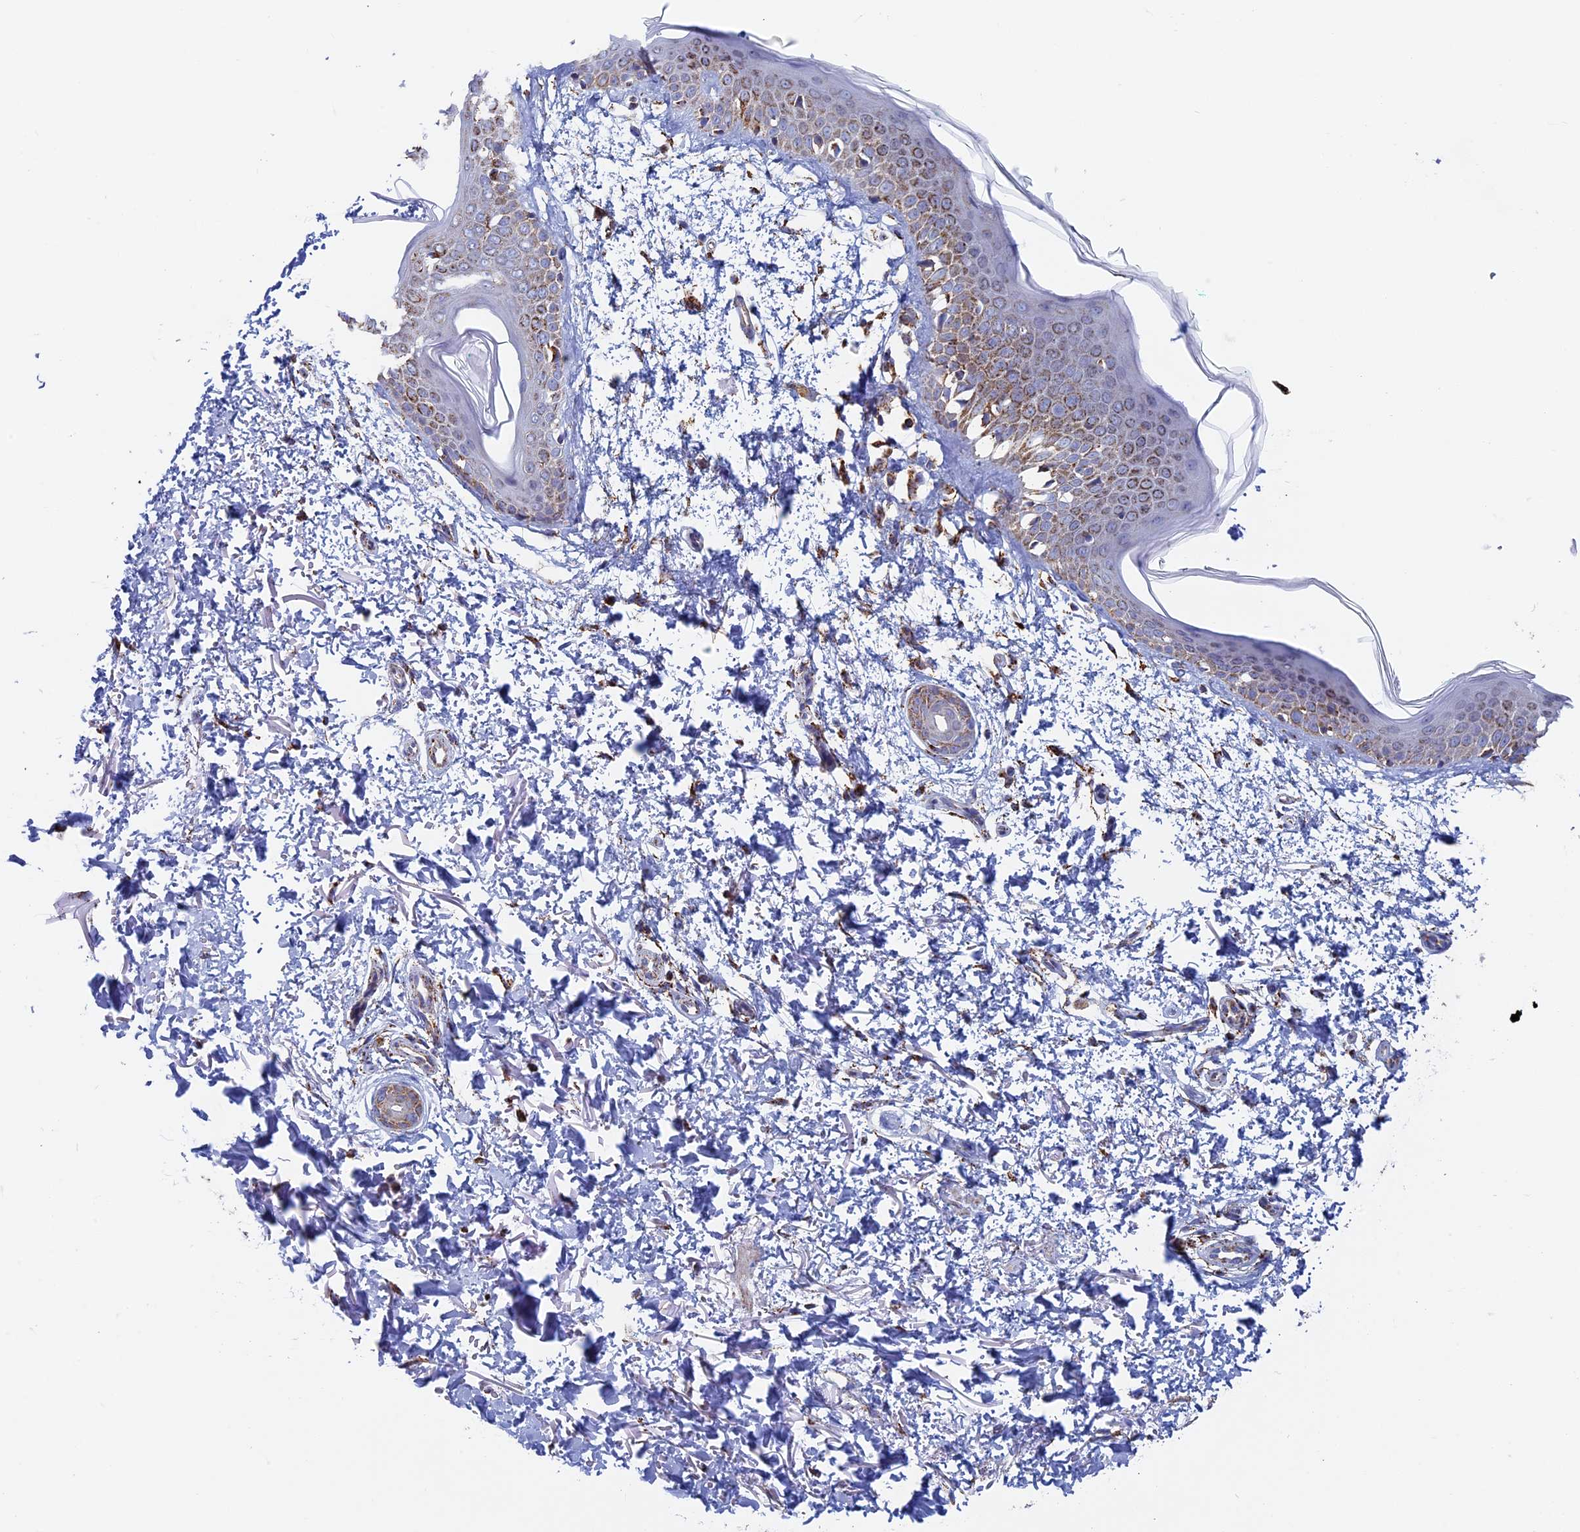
{"staining": {"intensity": "moderate", "quantity": "<25%", "location": "cytoplasmic/membranous"}, "tissue": "skin", "cell_type": "Fibroblasts", "image_type": "normal", "snomed": [{"axis": "morphology", "description": "Normal tissue, NOS"}, {"axis": "topography", "description": "Skin"}], "caption": "Fibroblasts reveal low levels of moderate cytoplasmic/membranous staining in about <25% of cells in benign human skin.", "gene": "SEC24D", "patient": {"sex": "male", "age": 66}}